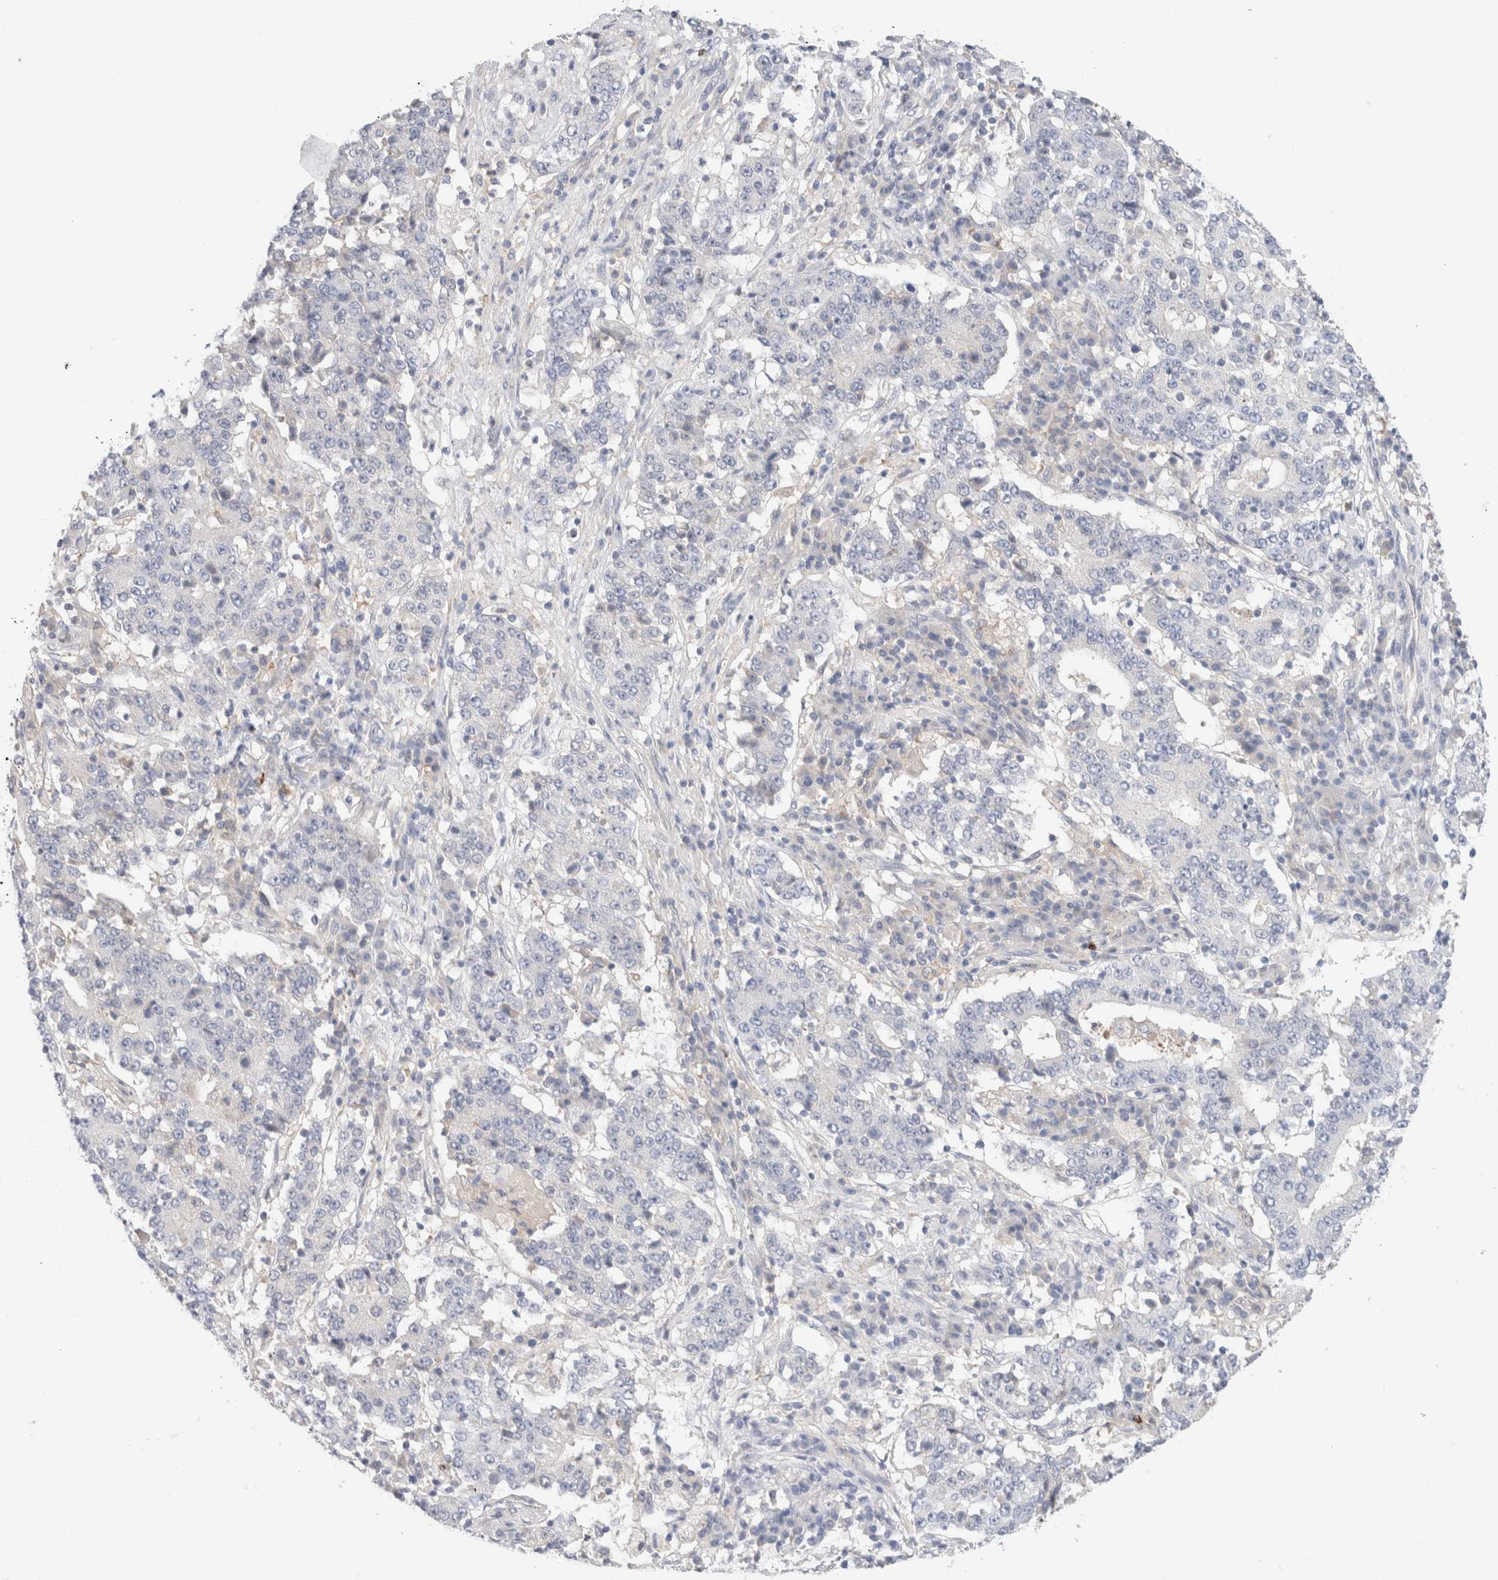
{"staining": {"intensity": "negative", "quantity": "none", "location": "none"}, "tissue": "stomach cancer", "cell_type": "Tumor cells", "image_type": "cancer", "snomed": [{"axis": "morphology", "description": "Adenocarcinoma, NOS"}, {"axis": "topography", "description": "Stomach"}], "caption": "A high-resolution photomicrograph shows immunohistochemistry staining of stomach cancer, which shows no significant expression in tumor cells.", "gene": "SDR16C5", "patient": {"sex": "male", "age": 59}}